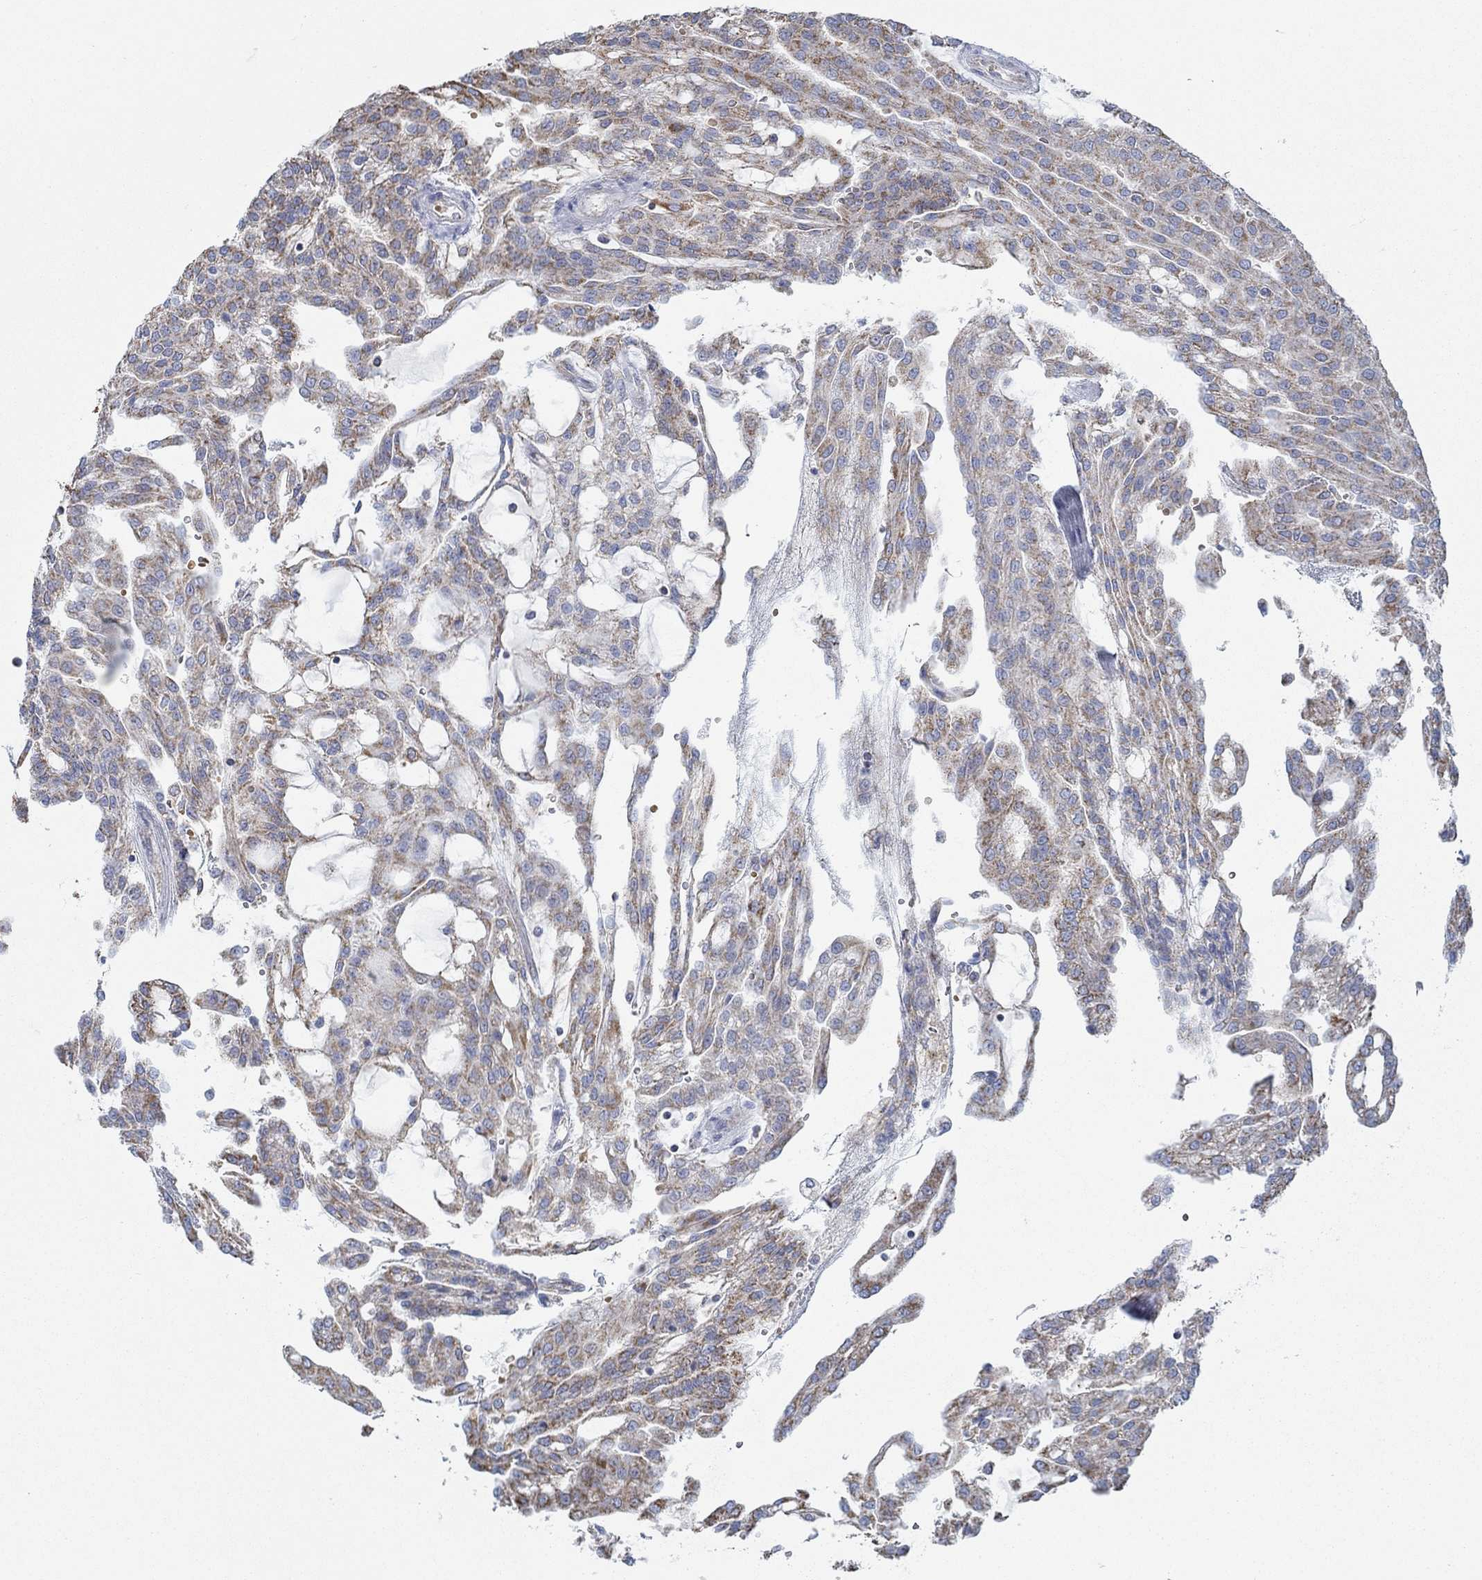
{"staining": {"intensity": "moderate", "quantity": ">75%", "location": "cytoplasmic/membranous"}, "tissue": "renal cancer", "cell_type": "Tumor cells", "image_type": "cancer", "snomed": [{"axis": "morphology", "description": "Adenocarcinoma, NOS"}, {"axis": "topography", "description": "Kidney"}], "caption": "This is an image of IHC staining of renal cancer (adenocarcinoma), which shows moderate staining in the cytoplasmic/membranous of tumor cells.", "gene": "GLOD5", "patient": {"sex": "male", "age": 63}}